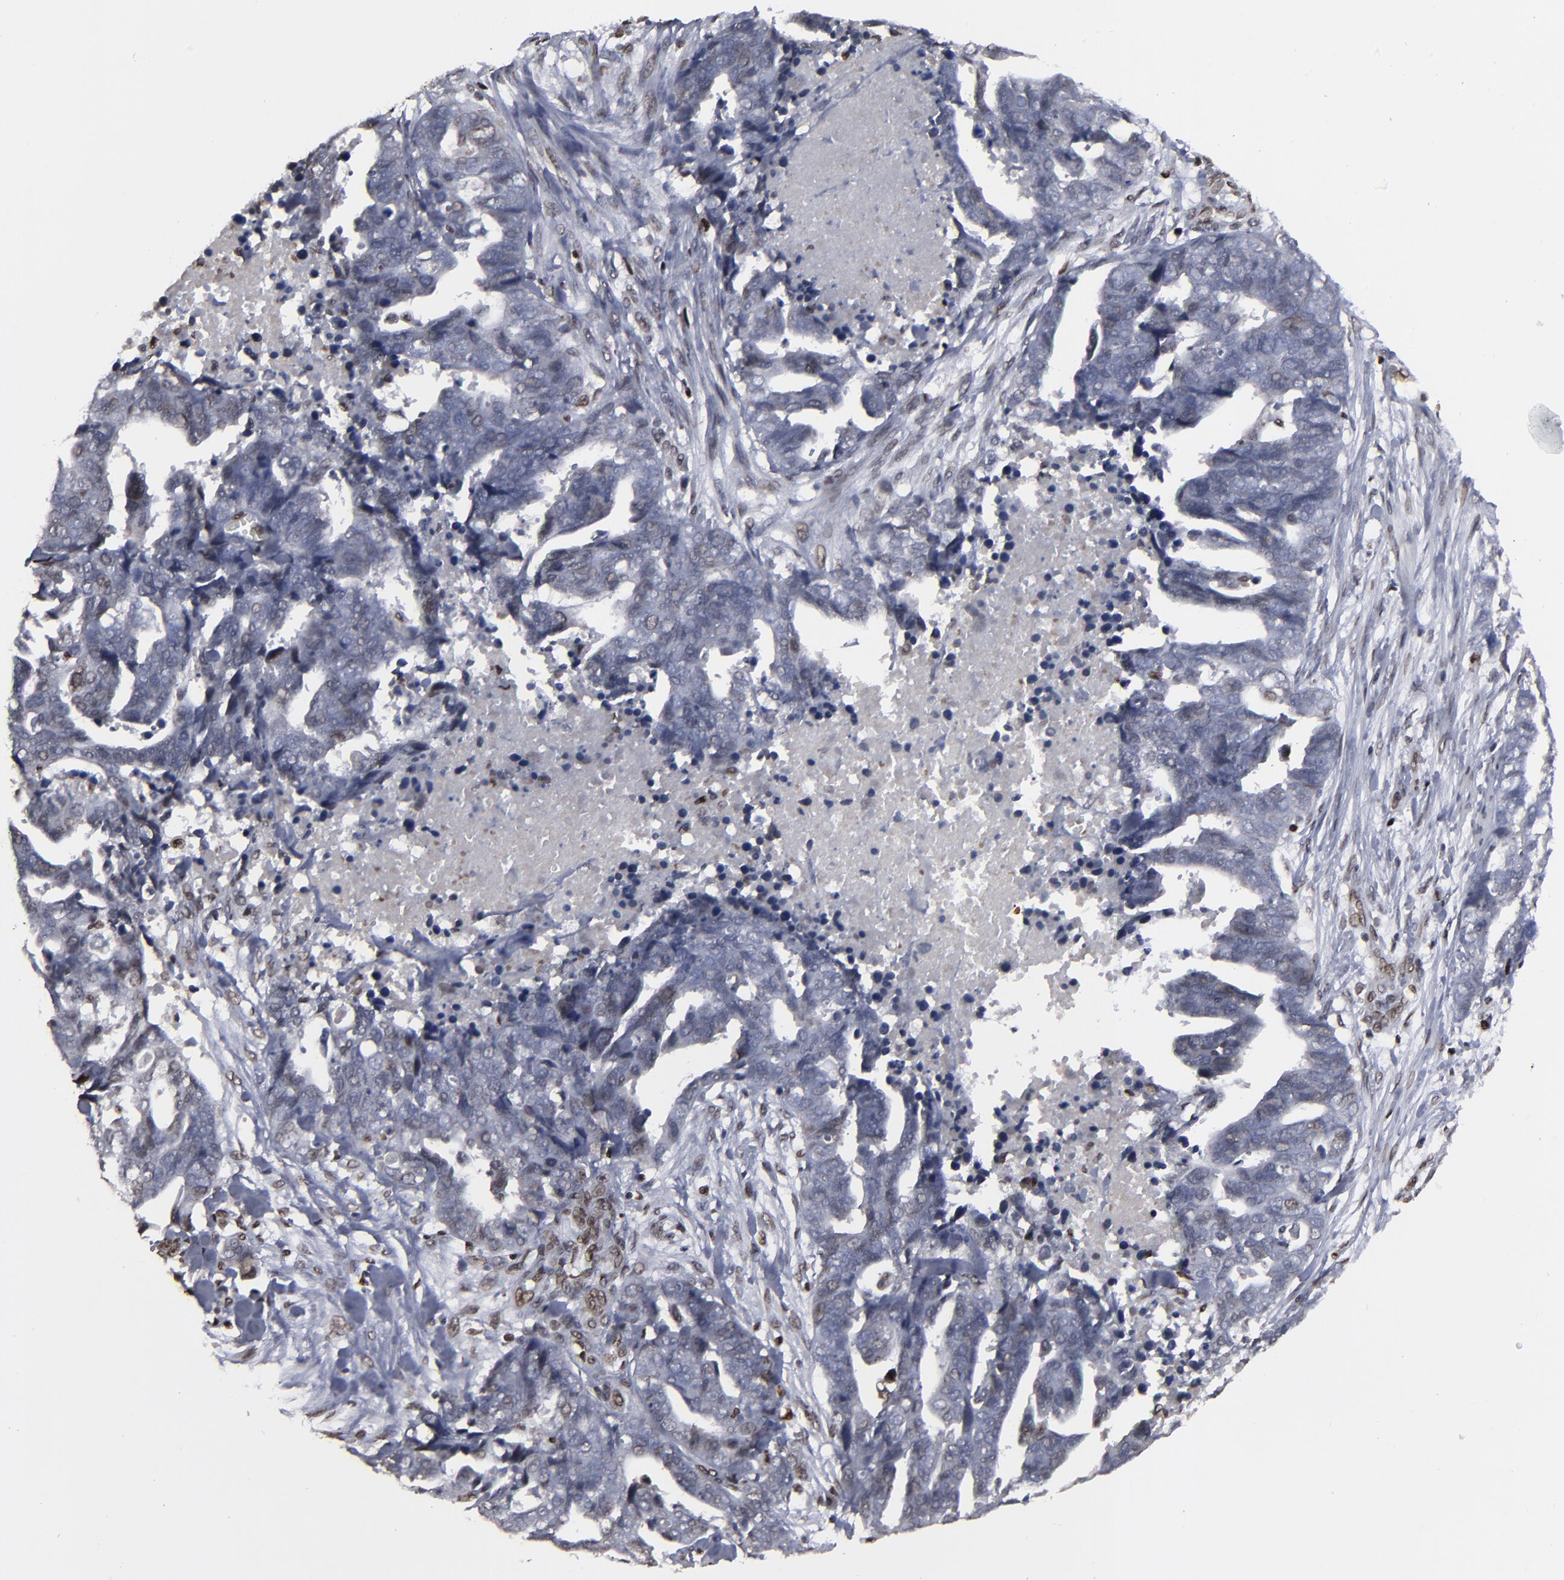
{"staining": {"intensity": "weak", "quantity": "<25%", "location": "nuclear"}, "tissue": "ovarian cancer", "cell_type": "Tumor cells", "image_type": "cancer", "snomed": [{"axis": "morphology", "description": "Normal tissue, NOS"}, {"axis": "morphology", "description": "Cystadenocarcinoma, serous, NOS"}, {"axis": "topography", "description": "Fallopian tube"}, {"axis": "topography", "description": "Ovary"}], "caption": "Immunohistochemistry of human ovarian cancer reveals no expression in tumor cells.", "gene": "BAZ1A", "patient": {"sex": "female", "age": 56}}